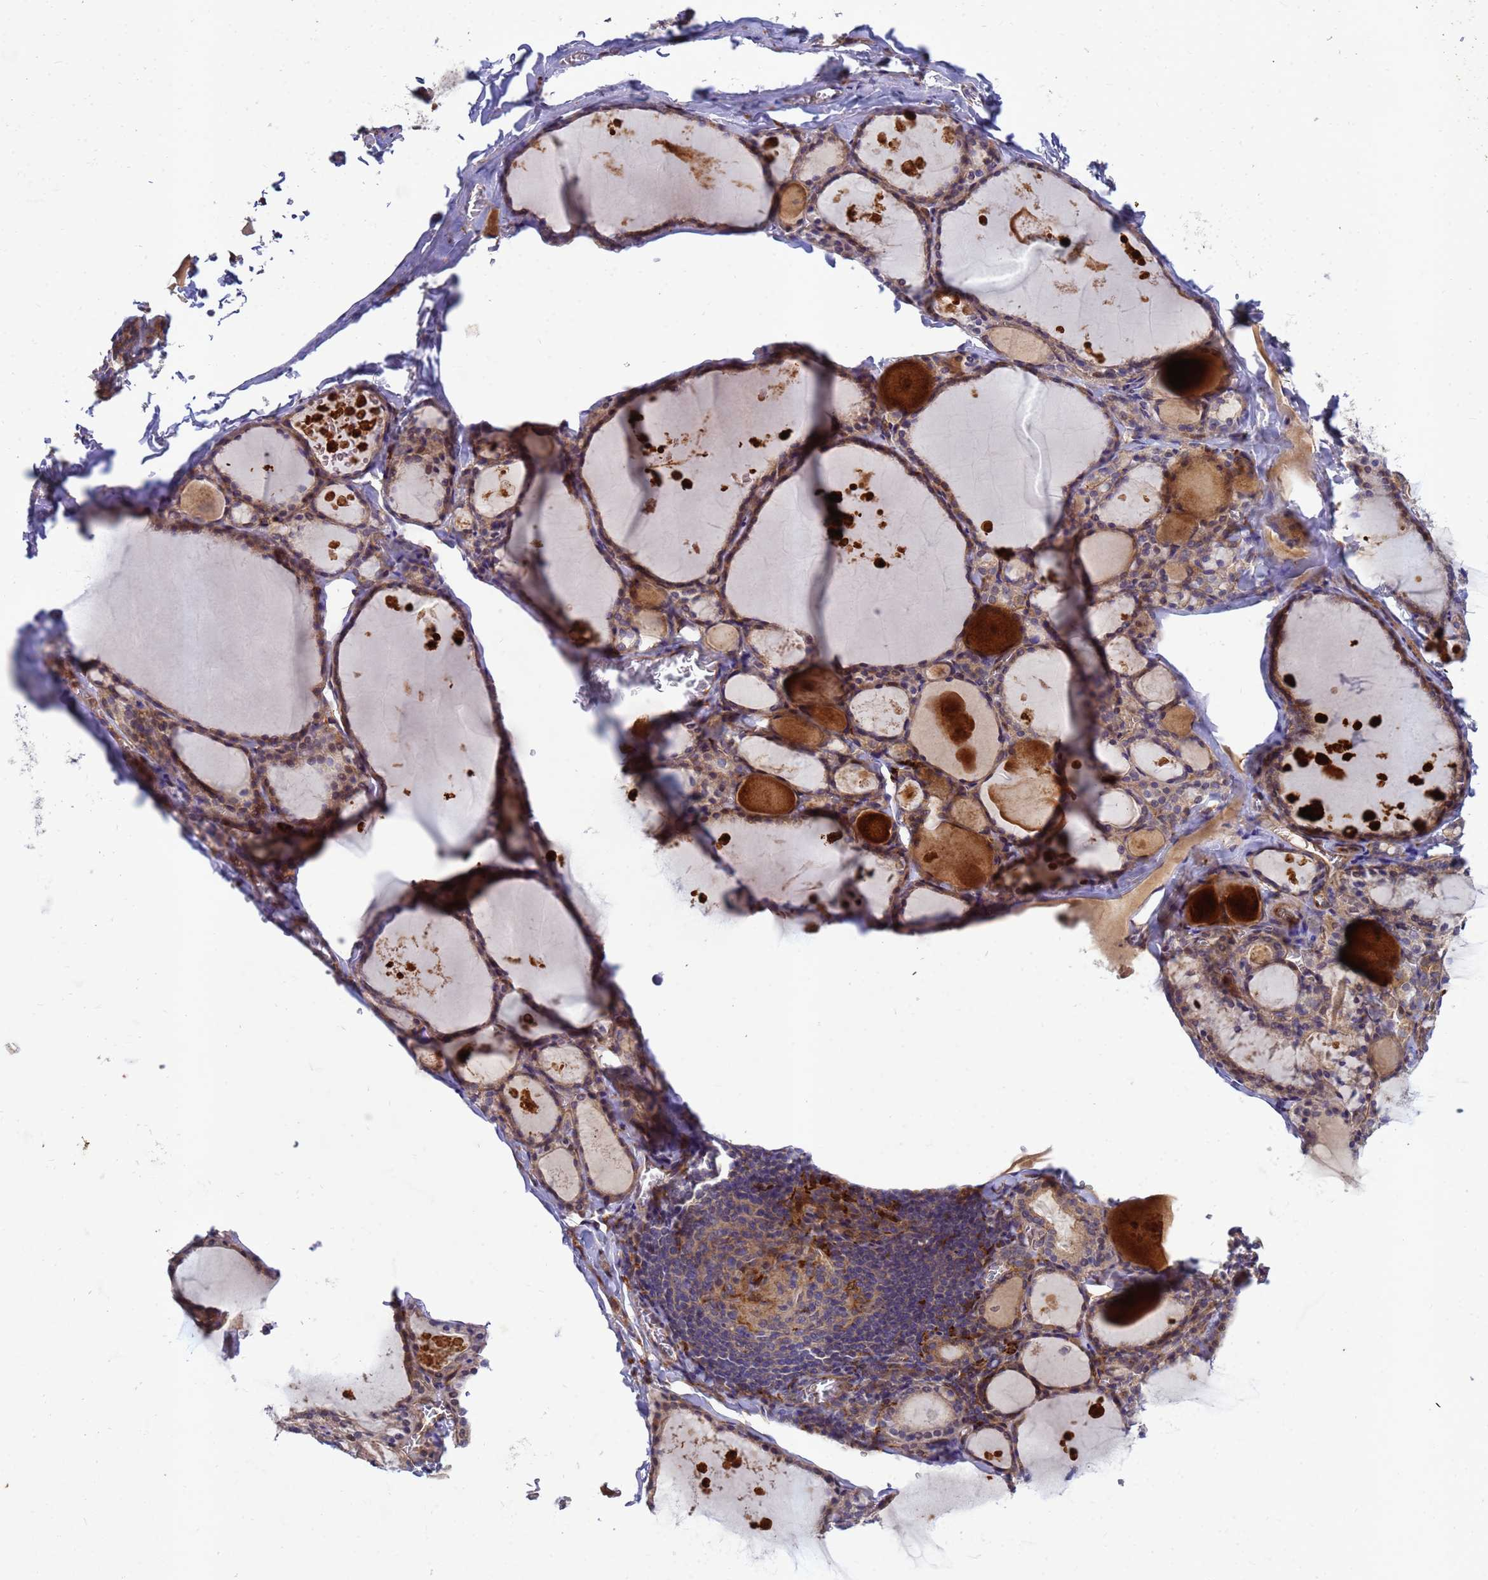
{"staining": {"intensity": "moderate", "quantity": ">75%", "location": "cytoplasmic/membranous"}, "tissue": "thyroid gland", "cell_type": "Glandular cells", "image_type": "normal", "snomed": [{"axis": "morphology", "description": "Normal tissue, NOS"}, {"axis": "topography", "description": "Thyroid gland"}], "caption": "Glandular cells exhibit medium levels of moderate cytoplasmic/membranous staining in approximately >75% of cells in normal human thyroid gland. Ihc stains the protein of interest in brown and the nuclei are stained blue.", "gene": "RNF215", "patient": {"sex": "male", "age": 56}}